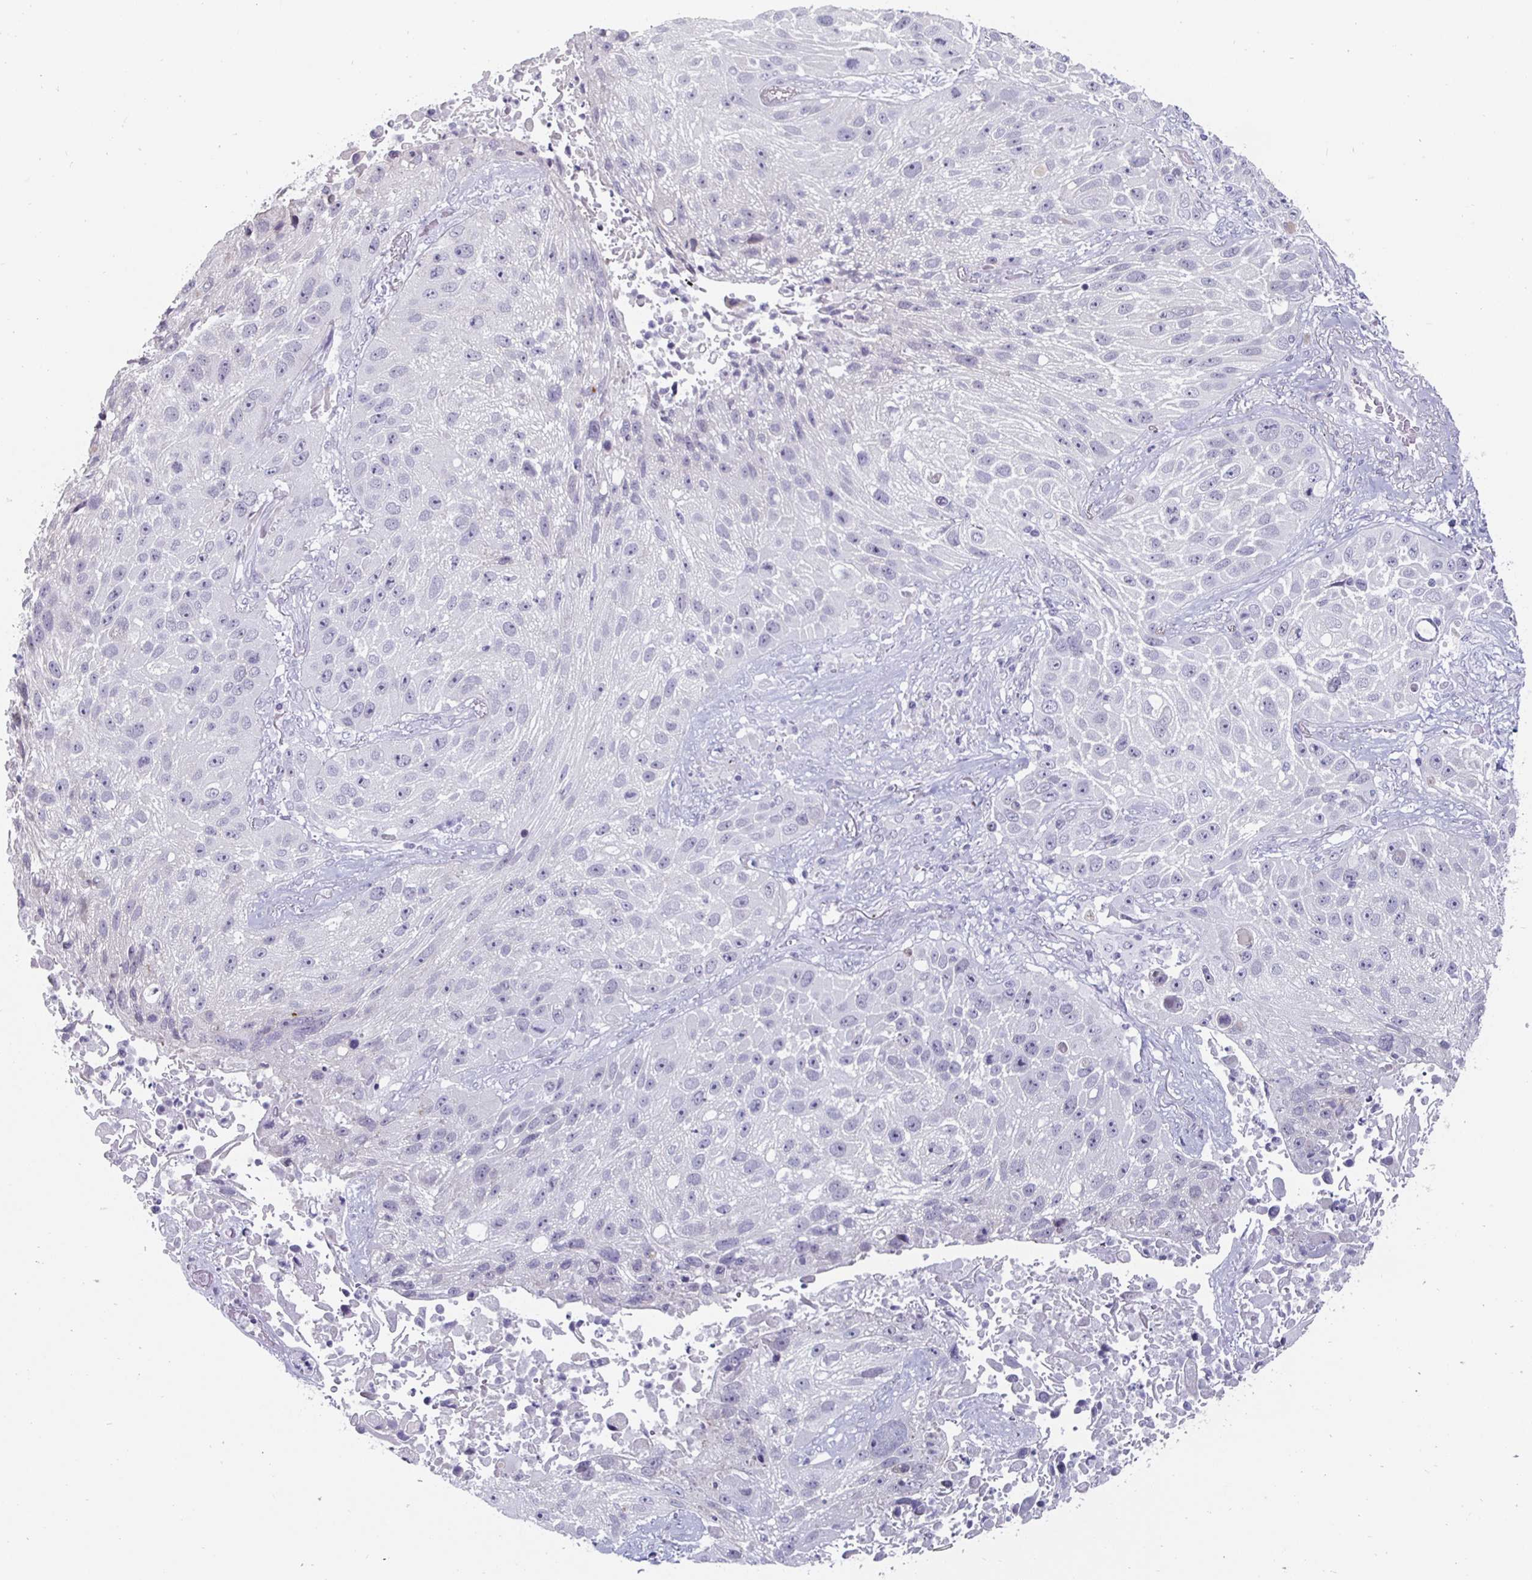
{"staining": {"intensity": "negative", "quantity": "none", "location": "none"}, "tissue": "lung cancer", "cell_type": "Tumor cells", "image_type": "cancer", "snomed": [{"axis": "morphology", "description": "Normal morphology"}, {"axis": "morphology", "description": "Squamous cell carcinoma, NOS"}, {"axis": "topography", "description": "Lymph node"}, {"axis": "topography", "description": "Lung"}], "caption": "This image is of squamous cell carcinoma (lung) stained with IHC to label a protein in brown with the nuclei are counter-stained blue. There is no positivity in tumor cells.", "gene": "OOSP2", "patient": {"sex": "male", "age": 67}}